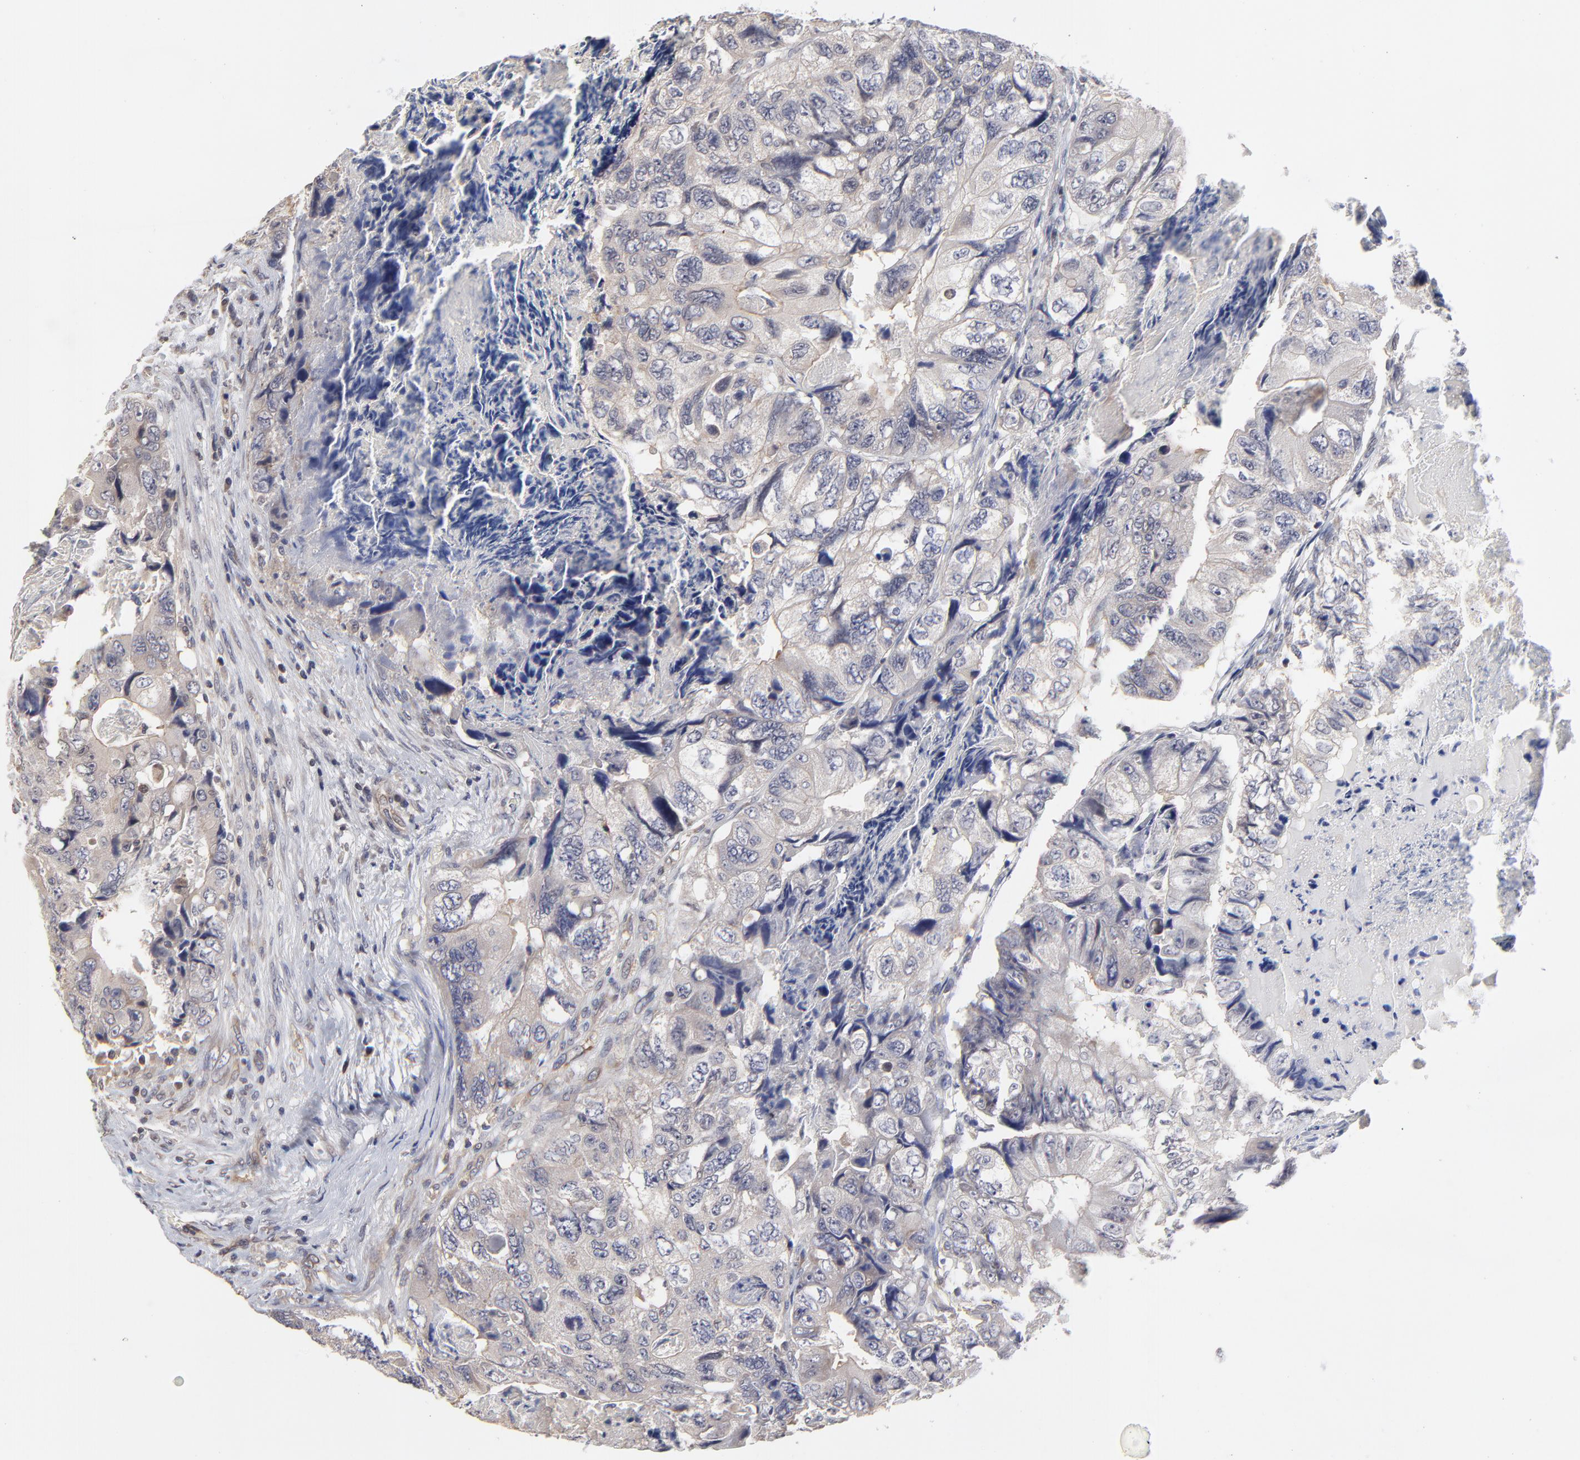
{"staining": {"intensity": "weak", "quantity": ">75%", "location": "cytoplasmic/membranous"}, "tissue": "colorectal cancer", "cell_type": "Tumor cells", "image_type": "cancer", "snomed": [{"axis": "morphology", "description": "Adenocarcinoma, NOS"}, {"axis": "topography", "description": "Rectum"}], "caption": "Adenocarcinoma (colorectal) stained with DAB immunohistochemistry (IHC) exhibits low levels of weak cytoplasmic/membranous staining in approximately >75% of tumor cells.", "gene": "ZNF157", "patient": {"sex": "female", "age": 82}}